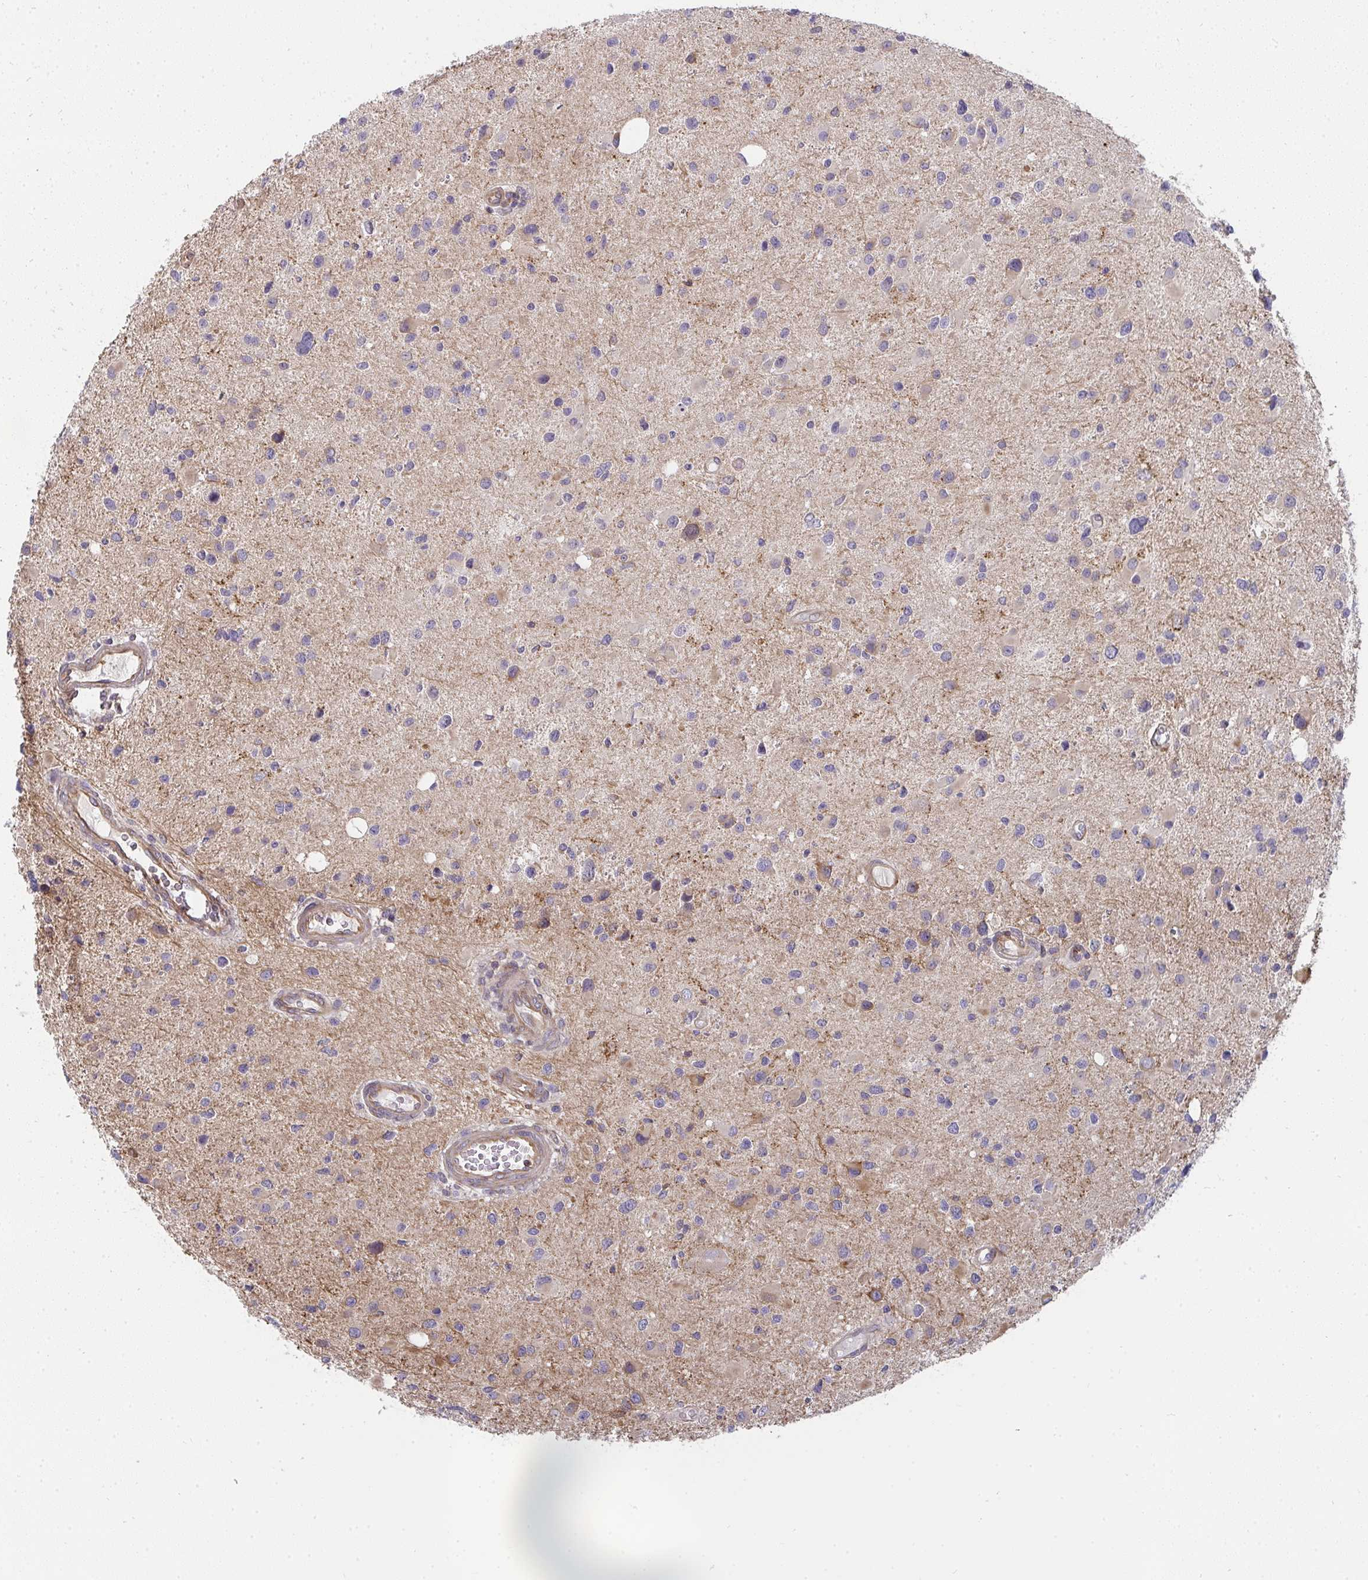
{"staining": {"intensity": "negative", "quantity": "none", "location": "none"}, "tissue": "glioma", "cell_type": "Tumor cells", "image_type": "cancer", "snomed": [{"axis": "morphology", "description": "Glioma, malignant, Low grade"}, {"axis": "topography", "description": "Brain"}], "caption": "IHC of human low-grade glioma (malignant) demonstrates no expression in tumor cells. (Brightfield microscopy of DAB immunohistochemistry (IHC) at high magnification).", "gene": "CSF3R", "patient": {"sex": "female", "age": 32}}